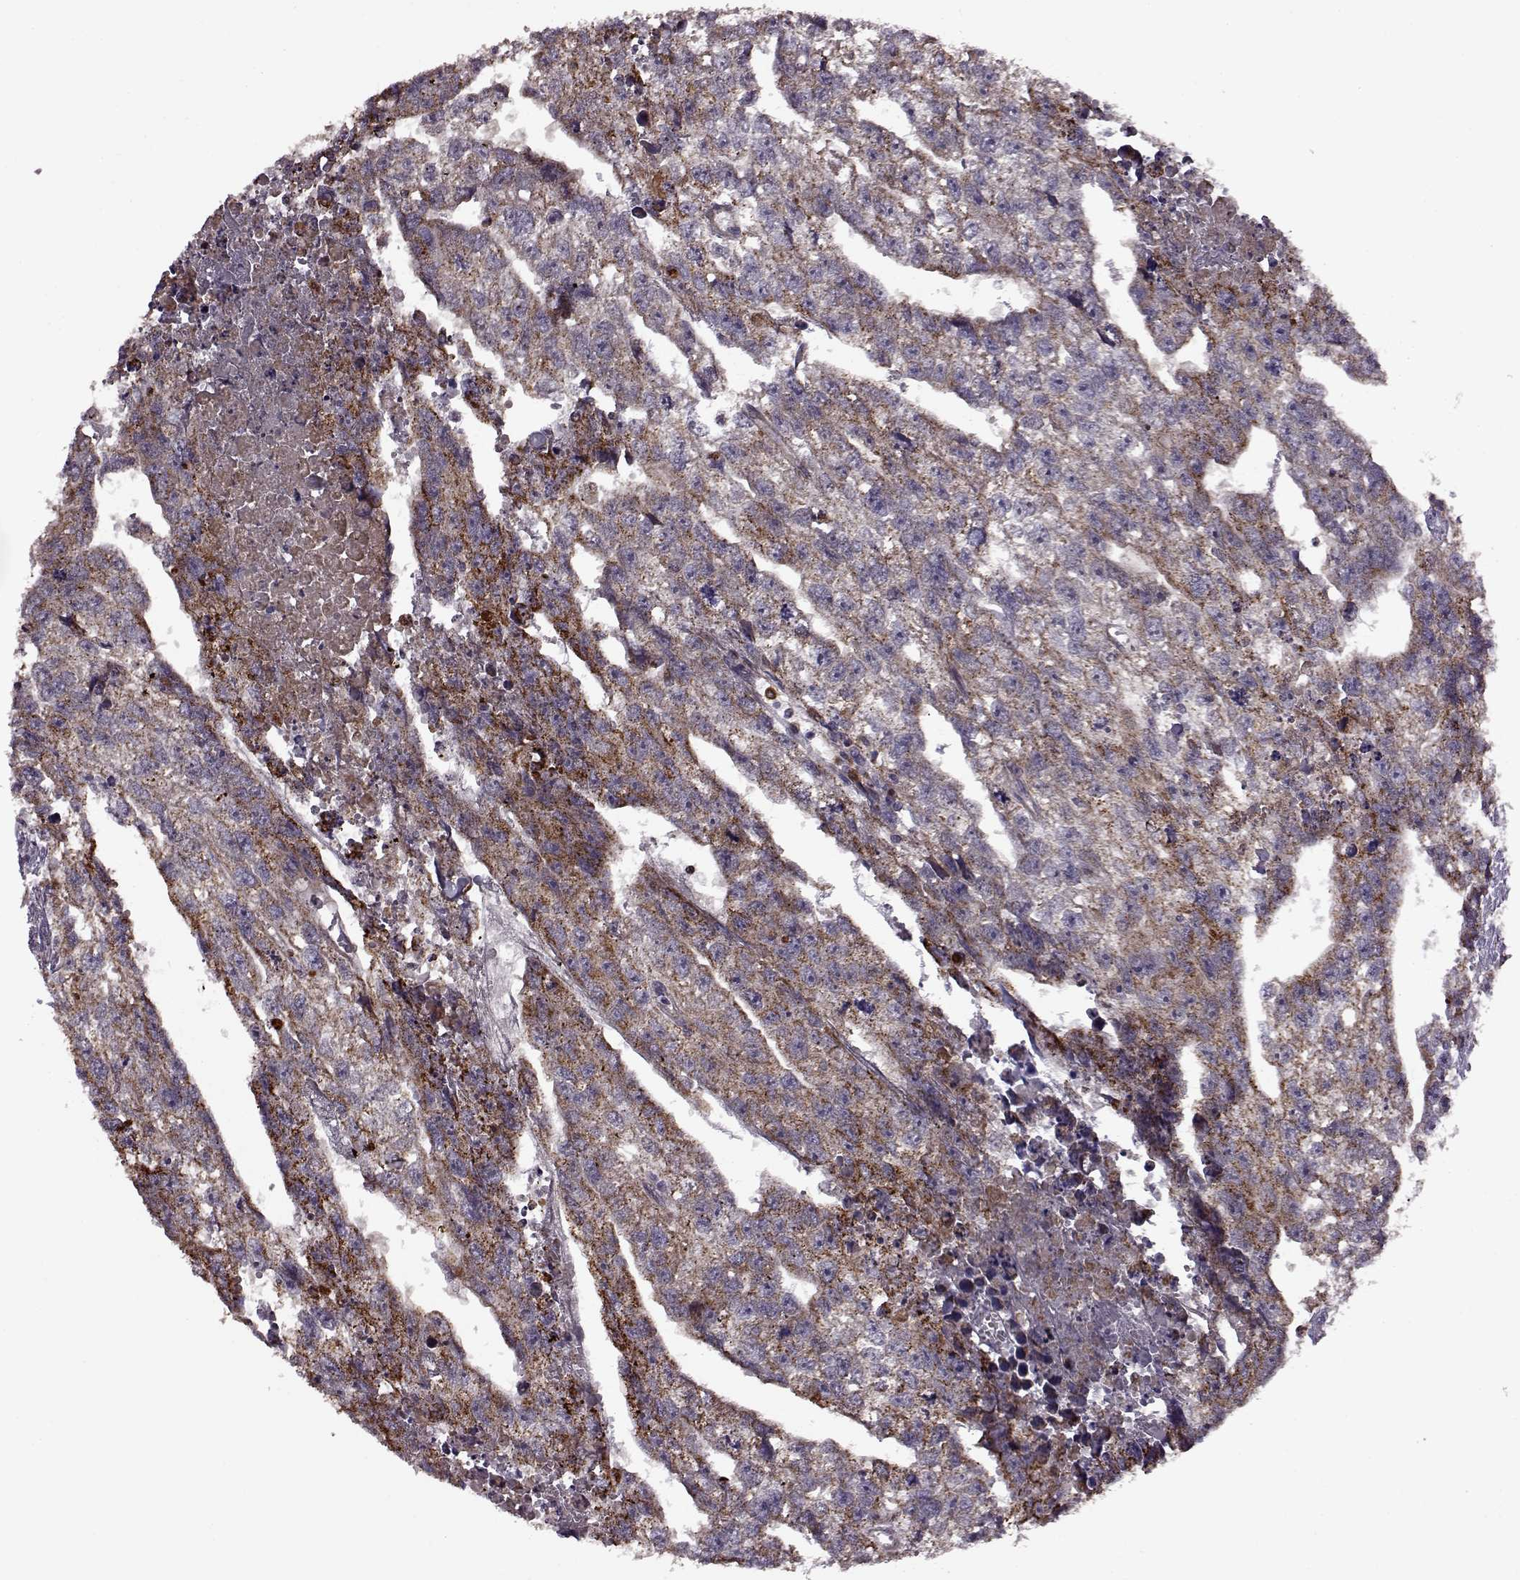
{"staining": {"intensity": "strong", "quantity": ">75%", "location": "cytoplasmic/membranous"}, "tissue": "testis cancer", "cell_type": "Tumor cells", "image_type": "cancer", "snomed": [{"axis": "morphology", "description": "Carcinoma, Embryonal, NOS"}, {"axis": "morphology", "description": "Teratoma, malignant, NOS"}, {"axis": "topography", "description": "Testis"}], "caption": "A brown stain labels strong cytoplasmic/membranous positivity of a protein in human teratoma (malignant) (testis) tumor cells.", "gene": "MTSS1", "patient": {"sex": "male", "age": 44}}